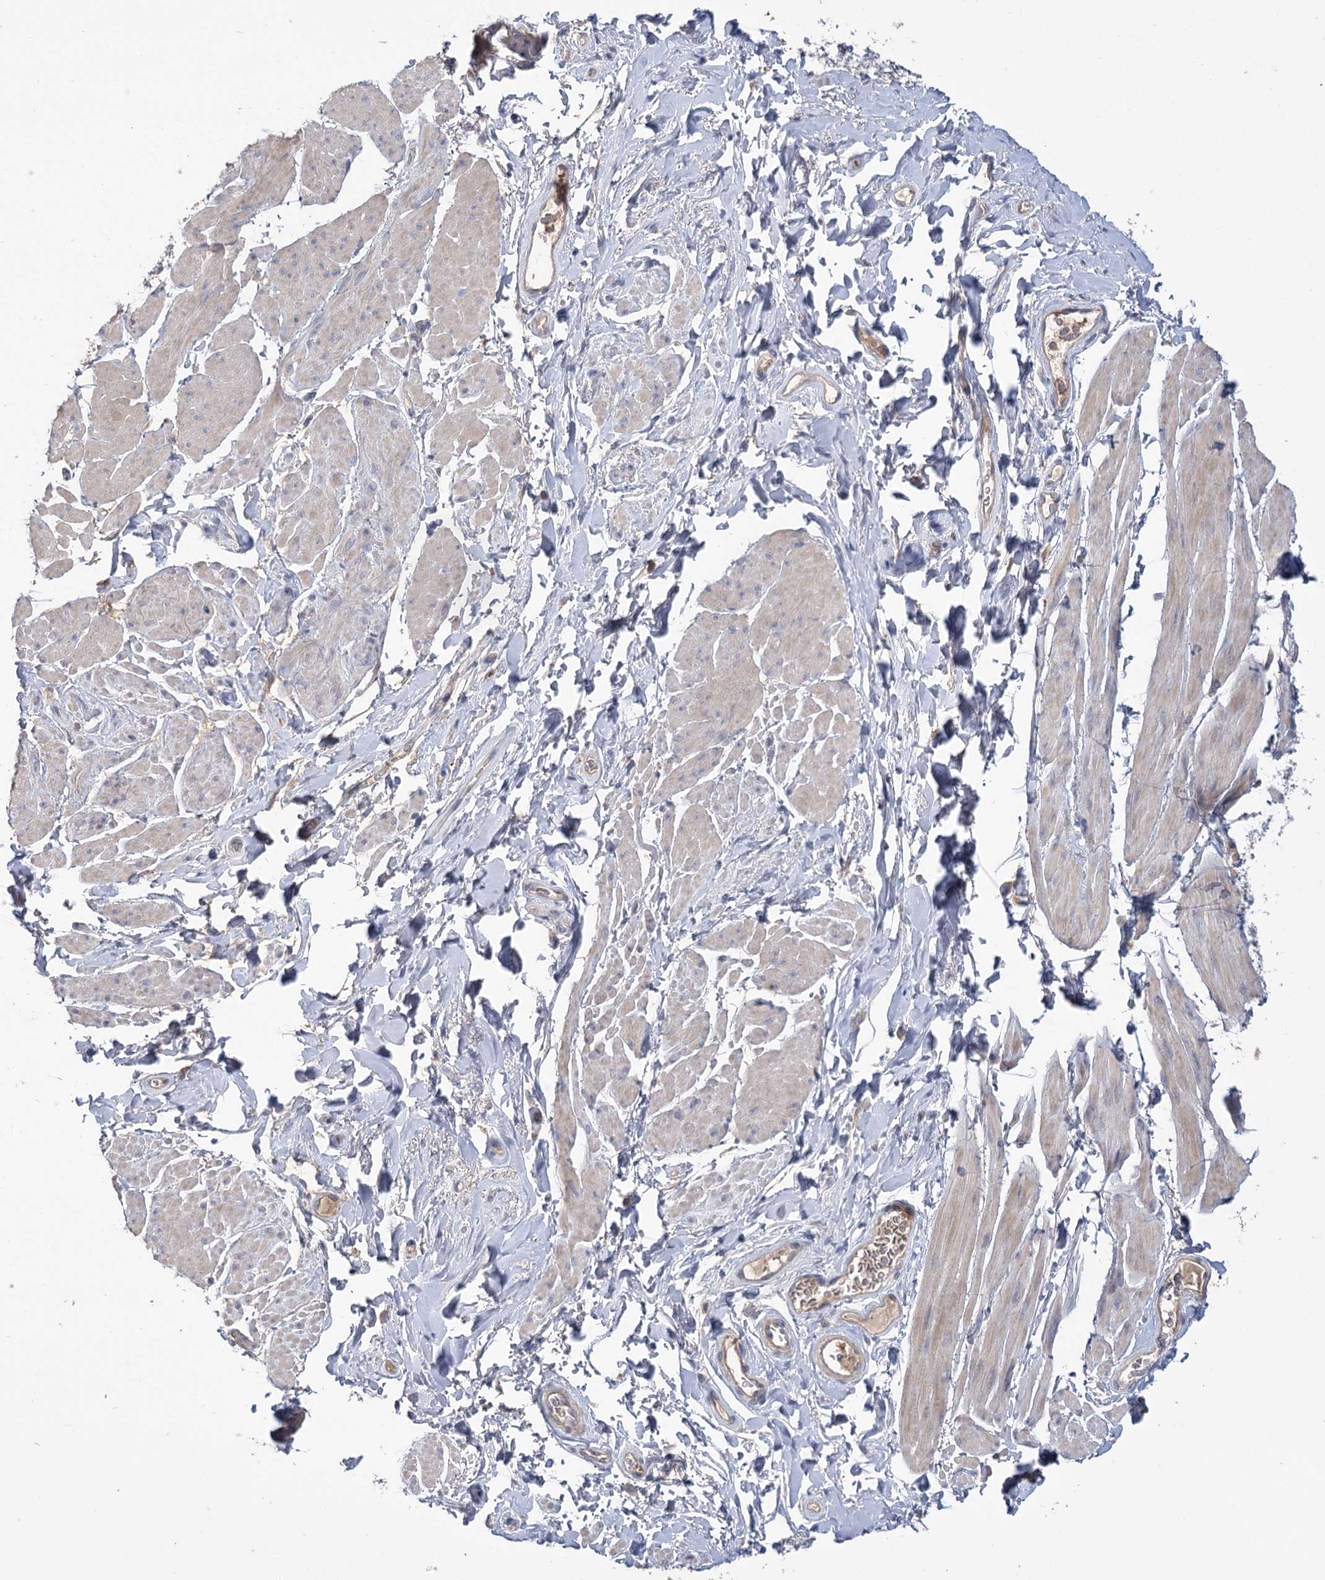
{"staining": {"intensity": "negative", "quantity": "none", "location": "none"}, "tissue": "smooth muscle", "cell_type": "Smooth muscle cells", "image_type": "normal", "snomed": [{"axis": "morphology", "description": "Normal tissue, NOS"}, {"axis": "topography", "description": "Smooth muscle"}, {"axis": "topography", "description": "Peripheral nerve tissue"}], "caption": "There is no significant positivity in smooth muscle cells of smooth muscle. Brightfield microscopy of immunohistochemistry (IHC) stained with DAB (3,3'-diaminobenzidine) (brown) and hematoxylin (blue), captured at high magnification.", "gene": "PBLD", "patient": {"sex": "male", "age": 69}}